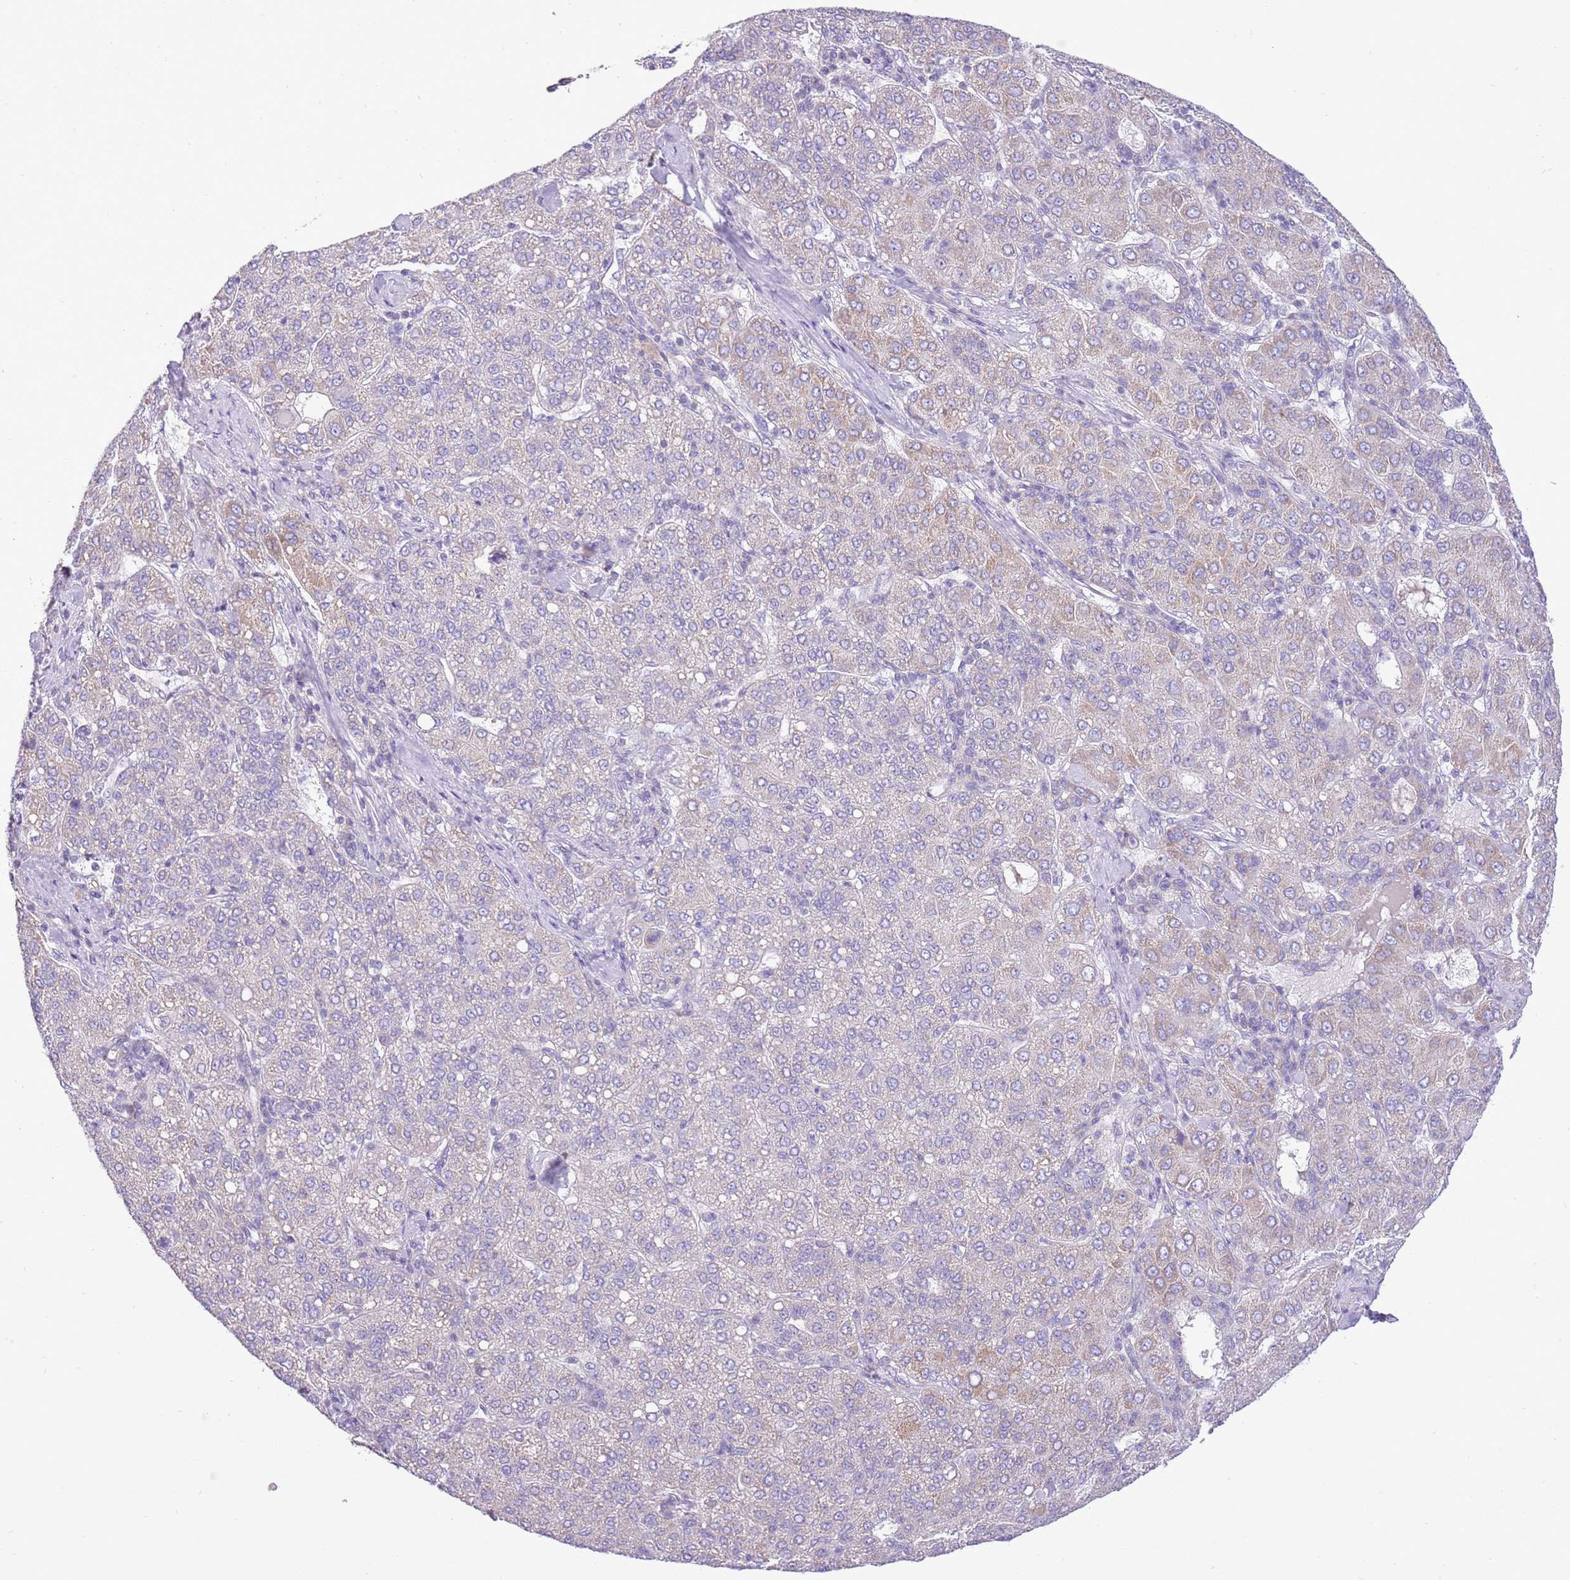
{"staining": {"intensity": "negative", "quantity": "none", "location": "none"}, "tissue": "liver cancer", "cell_type": "Tumor cells", "image_type": "cancer", "snomed": [{"axis": "morphology", "description": "Carcinoma, Hepatocellular, NOS"}, {"axis": "topography", "description": "Liver"}], "caption": "An image of human liver hepatocellular carcinoma is negative for staining in tumor cells.", "gene": "OAZ2", "patient": {"sex": "male", "age": 65}}